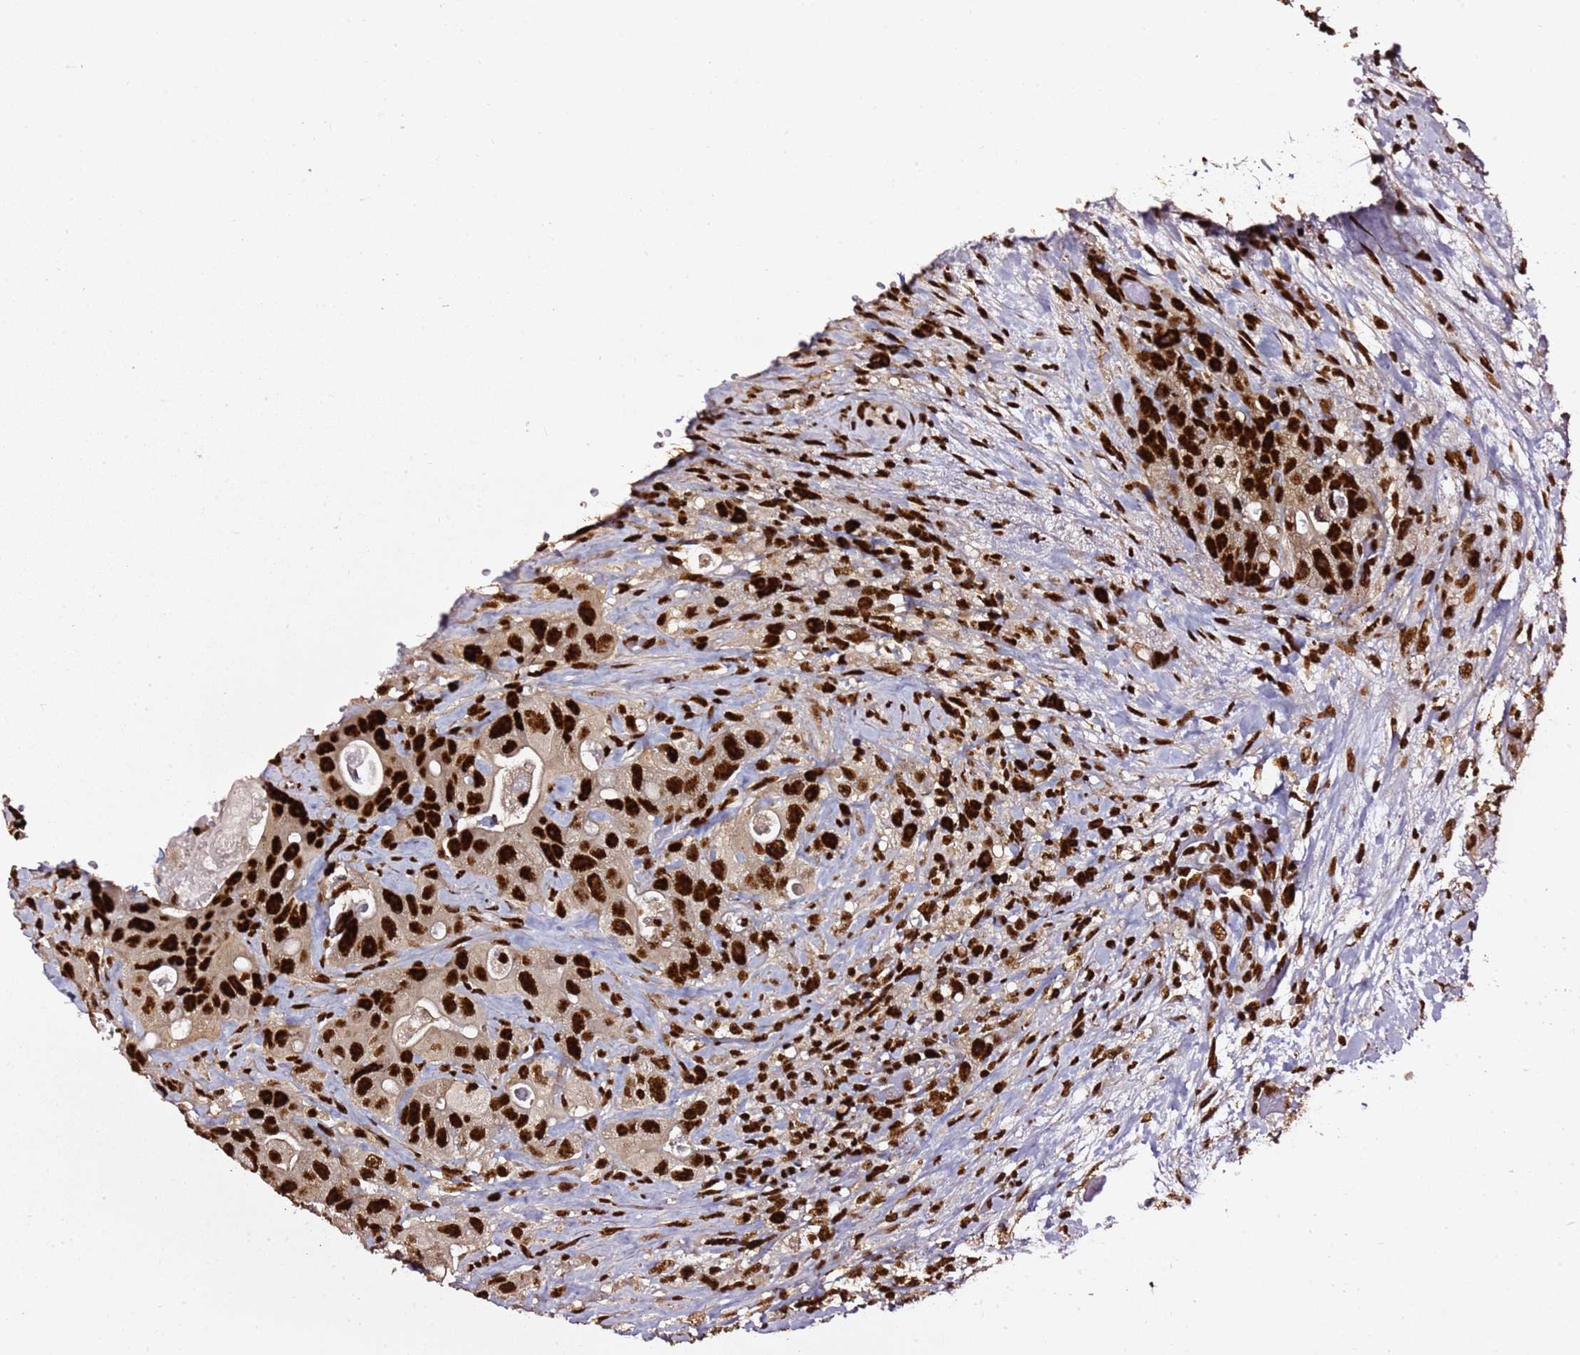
{"staining": {"intensity": "strong", "quantity": ">75%", "location": "nuclear"}, "tissue": "colorectal cancer", "cell_type": "Tumor cells", "image_type": "cancer", "snomed": [{"axis": "morphology", "description": "Adenocarcinoma, NOS"}, {"axis": "topography", "description": "Colon"}], "caption": "Brown immunohistochemical staining in human adenocarcinoma (colorectal) displays strong nuclear positivity in about >75% of tumor cells.", "gene": "C6orf226", "patient": {"sex": "female", "age": 46}}